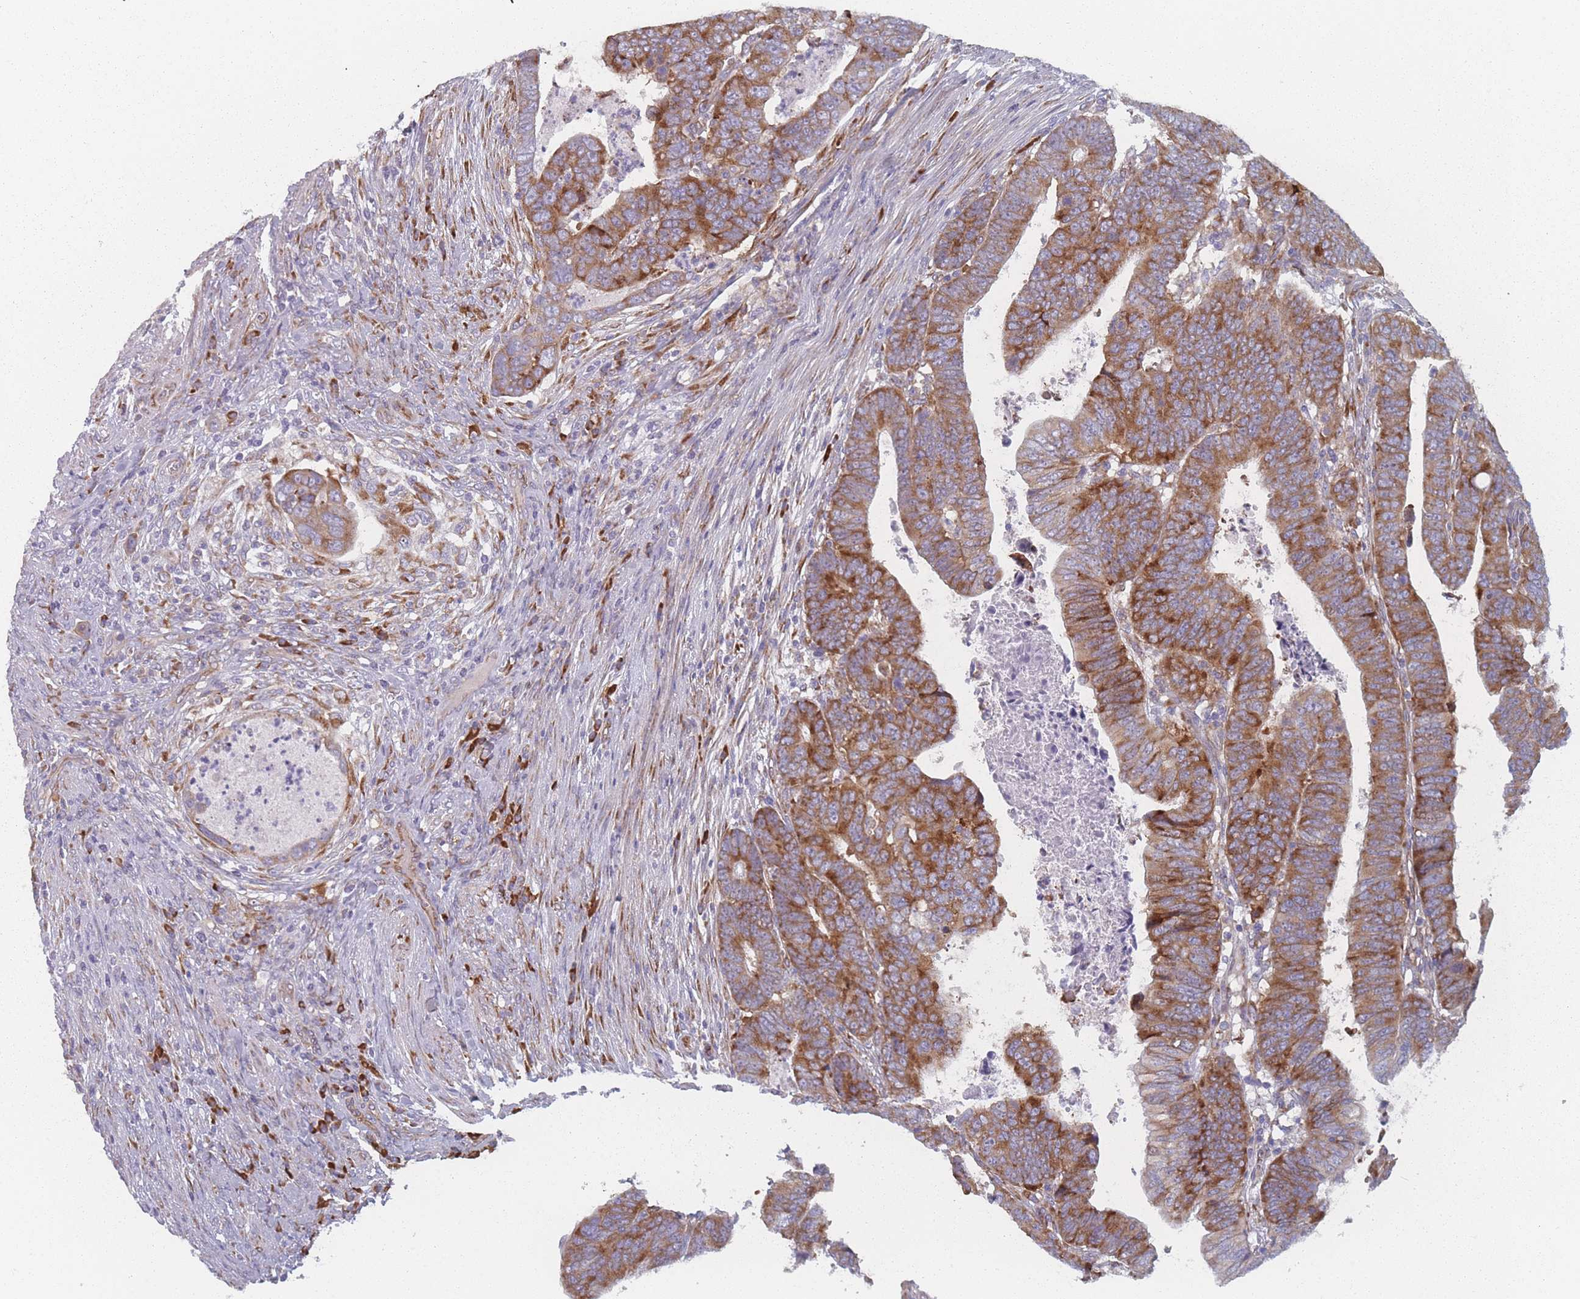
{"staining": {"intensity": "strong", "quantity": ">75%", "location": "cytoplasmic/membranous"}, "tissue": "colorectal cancer", "cell_type": "Tumor cells", "image_type": "cancer", "snomed": [{"axis": "morphology", "description": "Normal tissue, NOS"}, {"axis": "morphology", "description": "Adenocarcinoma, NOS"}, {"axis": "topography", "description": "Rectum"}], "caption": "Immunohistochemistry (IHC) micrograph of colorectal cancer stained for a protein (brown), which demonstrates high levels of strong cytoplasmic/membranous staining in about >75% of tumor cells.", "gene": "CACNG5", "patient": {"sex": "female", "age": 65}}